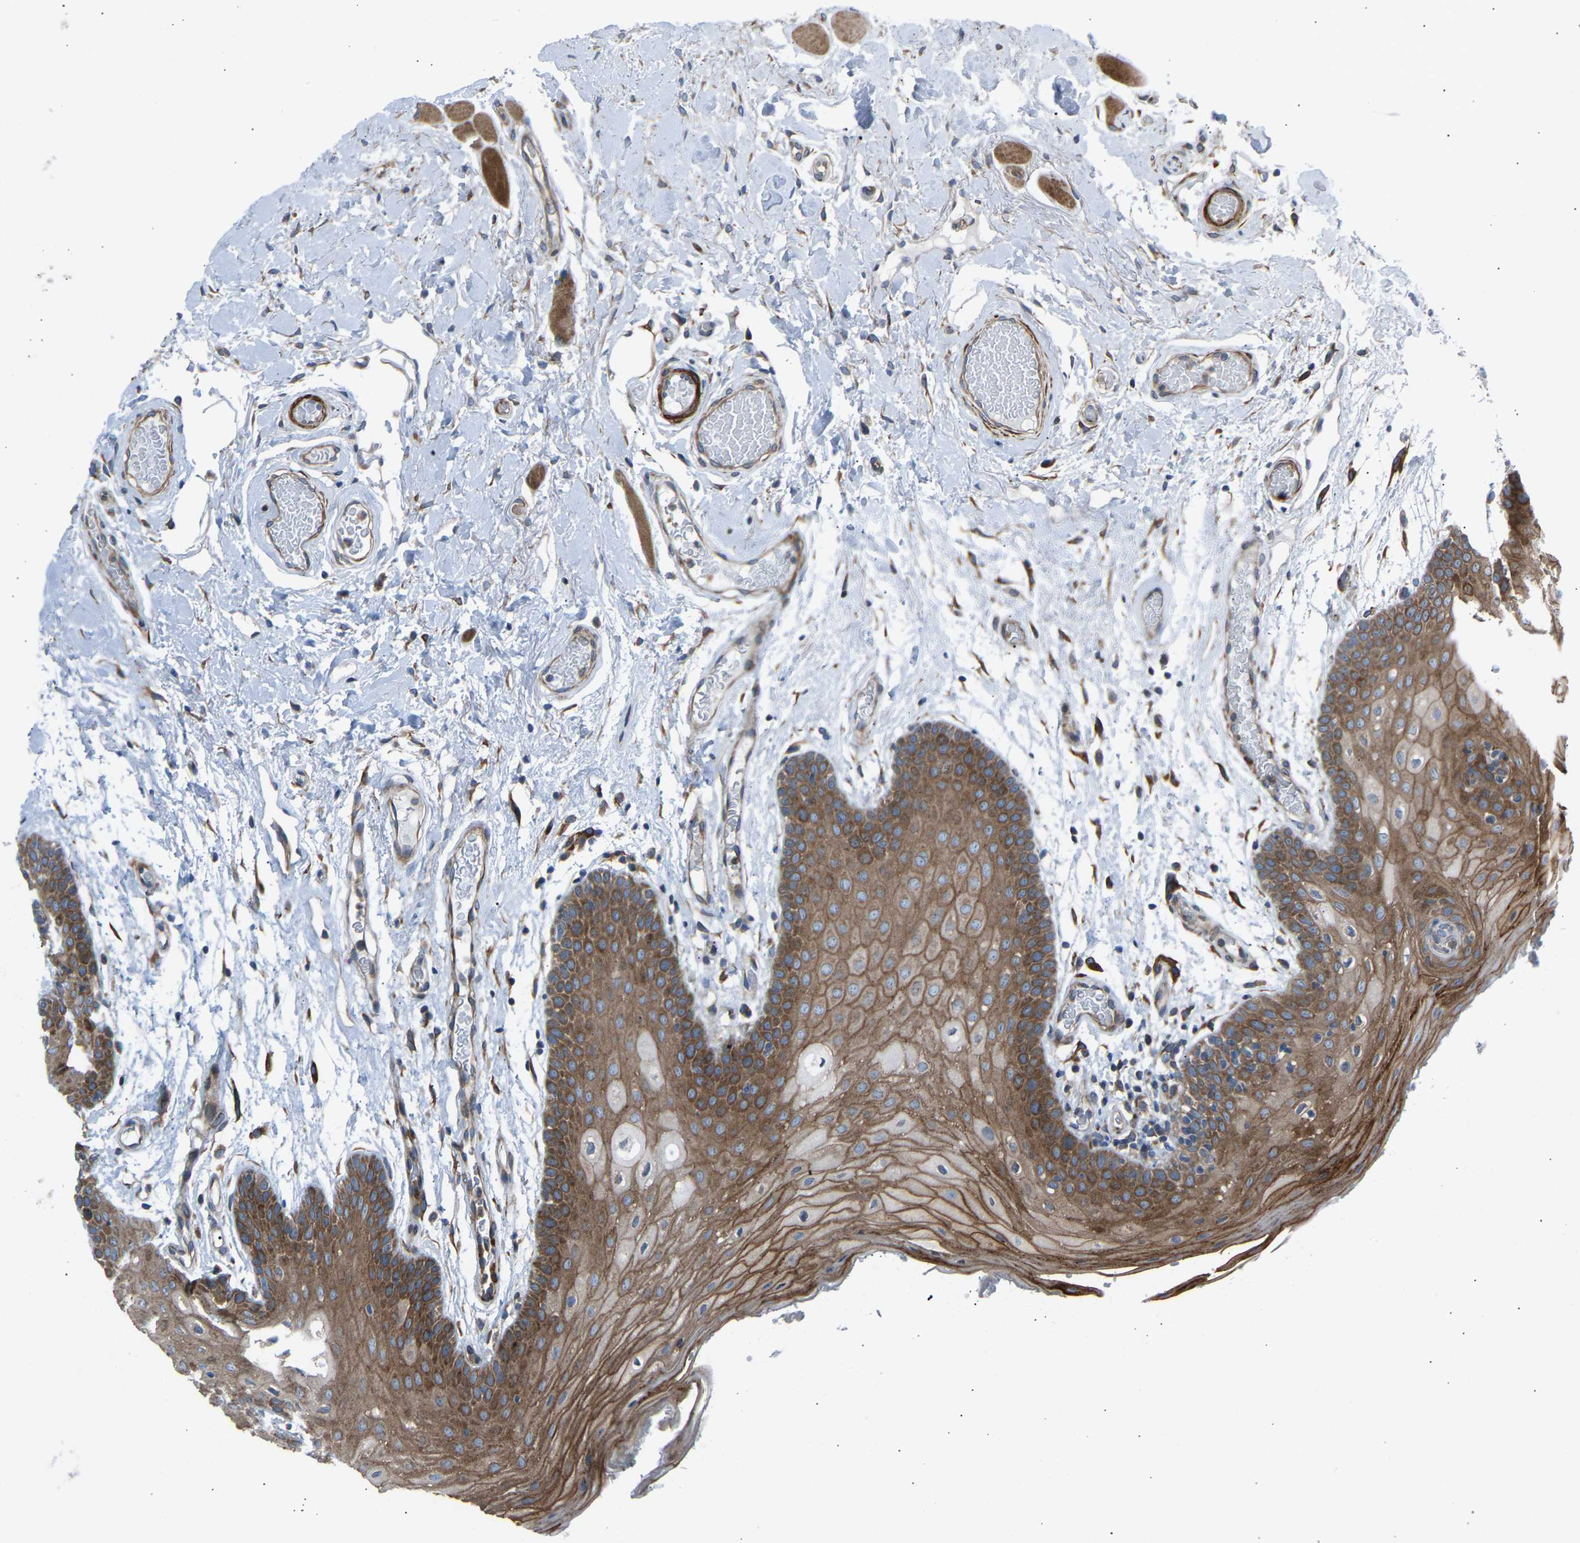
{"staining": {"intensity": "moderate", "quantity": ">75%", "location": "cytoplasmic/membranous"}, "tissue": "oral mucosa", "cell_type": "Squamous epithelial cells", "image_type": "normal", "snomed": [{"axis": "morphology", "description": "Normal tissue, NOS"}, {"axis": "morphology", "description": "Squamous cell carcinoma, NOS"}, {"axis": "topography", "description": "Oral tissue"}, {"axis": "topography", "description": "Head-Neck"}], "caption": "IHC micrograph of benign oral mucosa stained for a protein (brown), which shows medium levels of moderate cytoplasmic/membranous expression in about >75% of squamous epithelial cells.", "gene": "VPS41", "patient": {"sex": "male", "age": 71}}